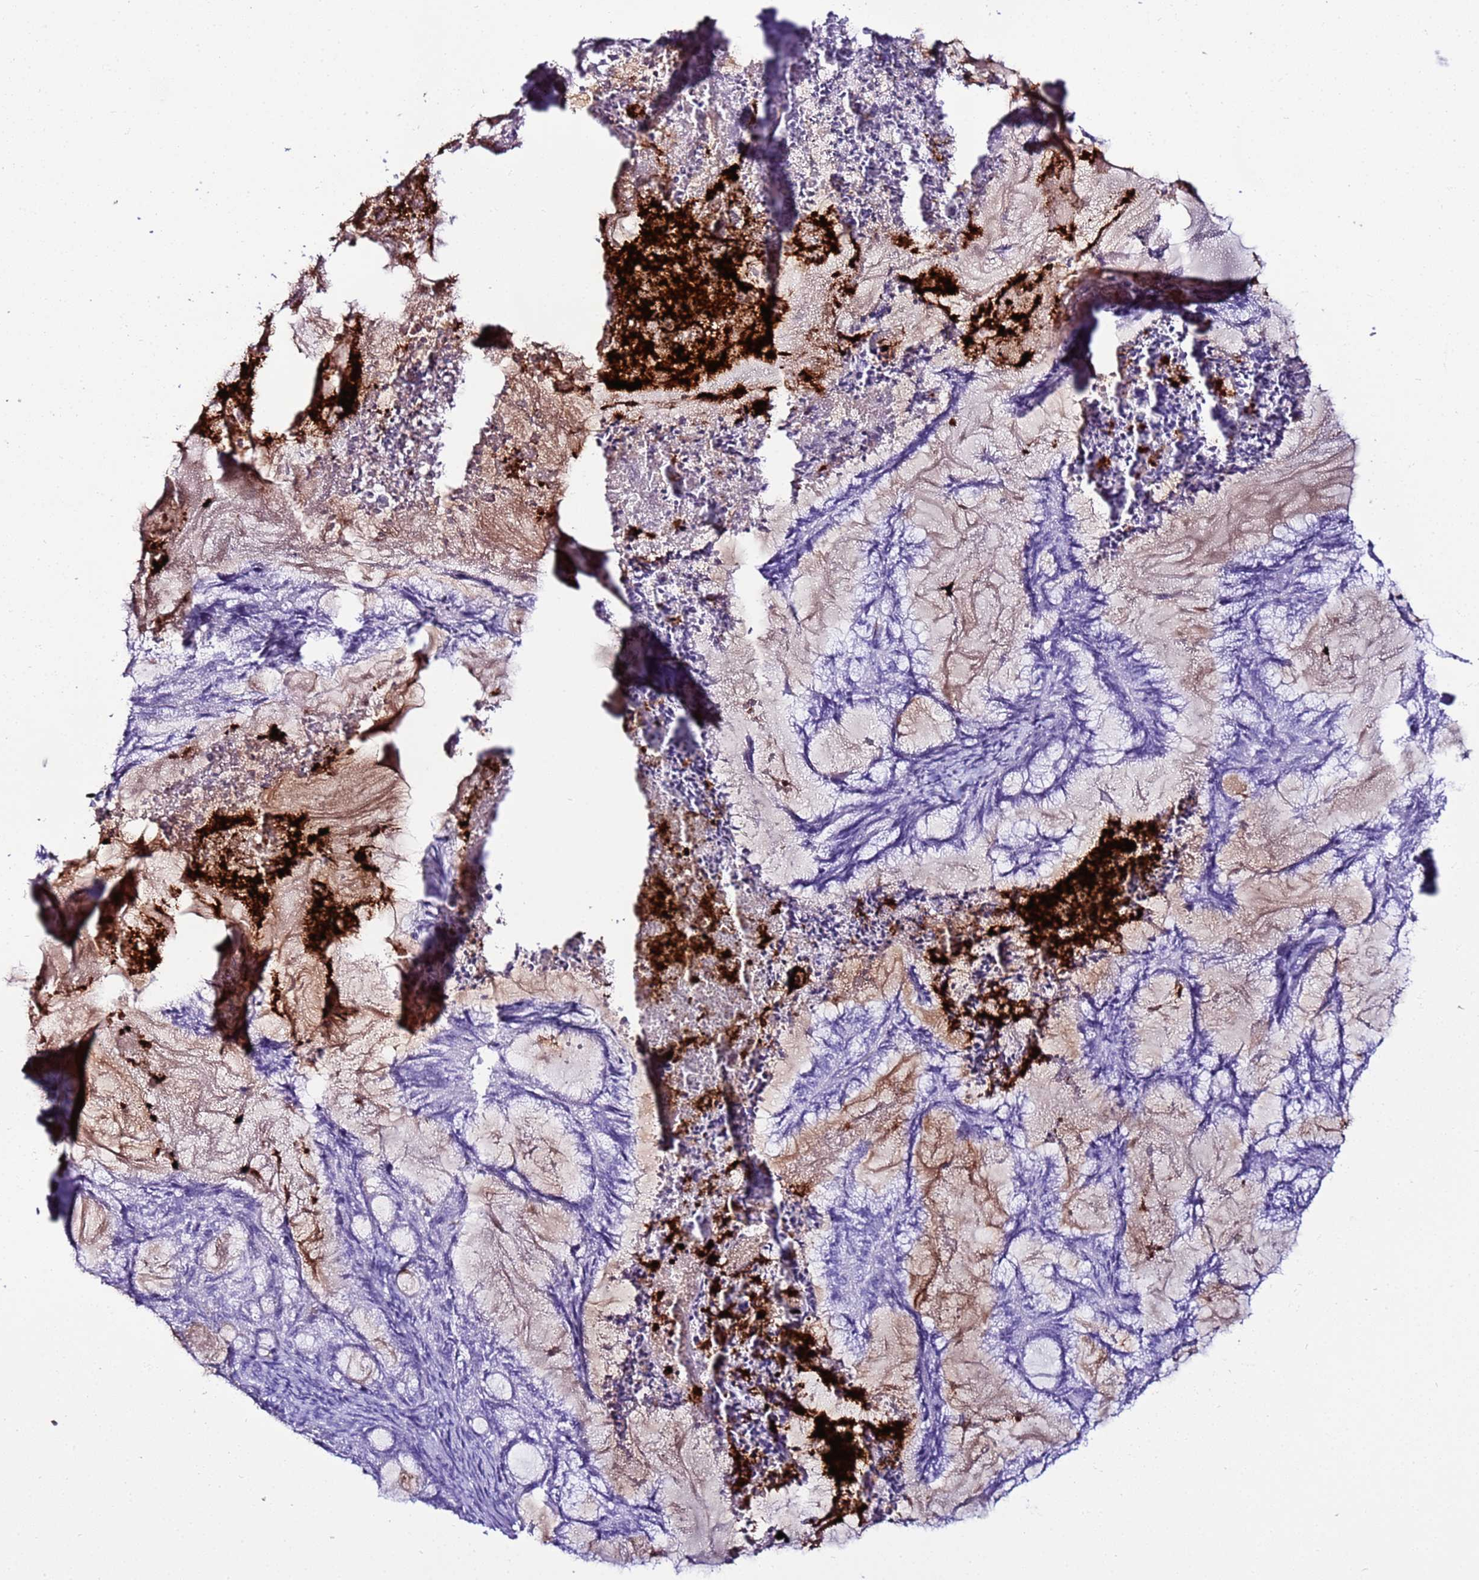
{"staining": {"intensity": "negative", "quantity": "none", "location": "none"}, "tissue": "endometrial cancer", "cell_type": "Tumor cells", "image_type": "cancer", "snomed": [{"axis": "morphology", "description": "Adenocarcinoma, NOS"}, {"axis": "topography", "description": "Endometrium"}], "caption": "The photomicrograph demonstrates no significant expression in tumor cells of endometrial cancer.", "gene": "CFHR2", "patient": {"sex": "female", "age": 86}}